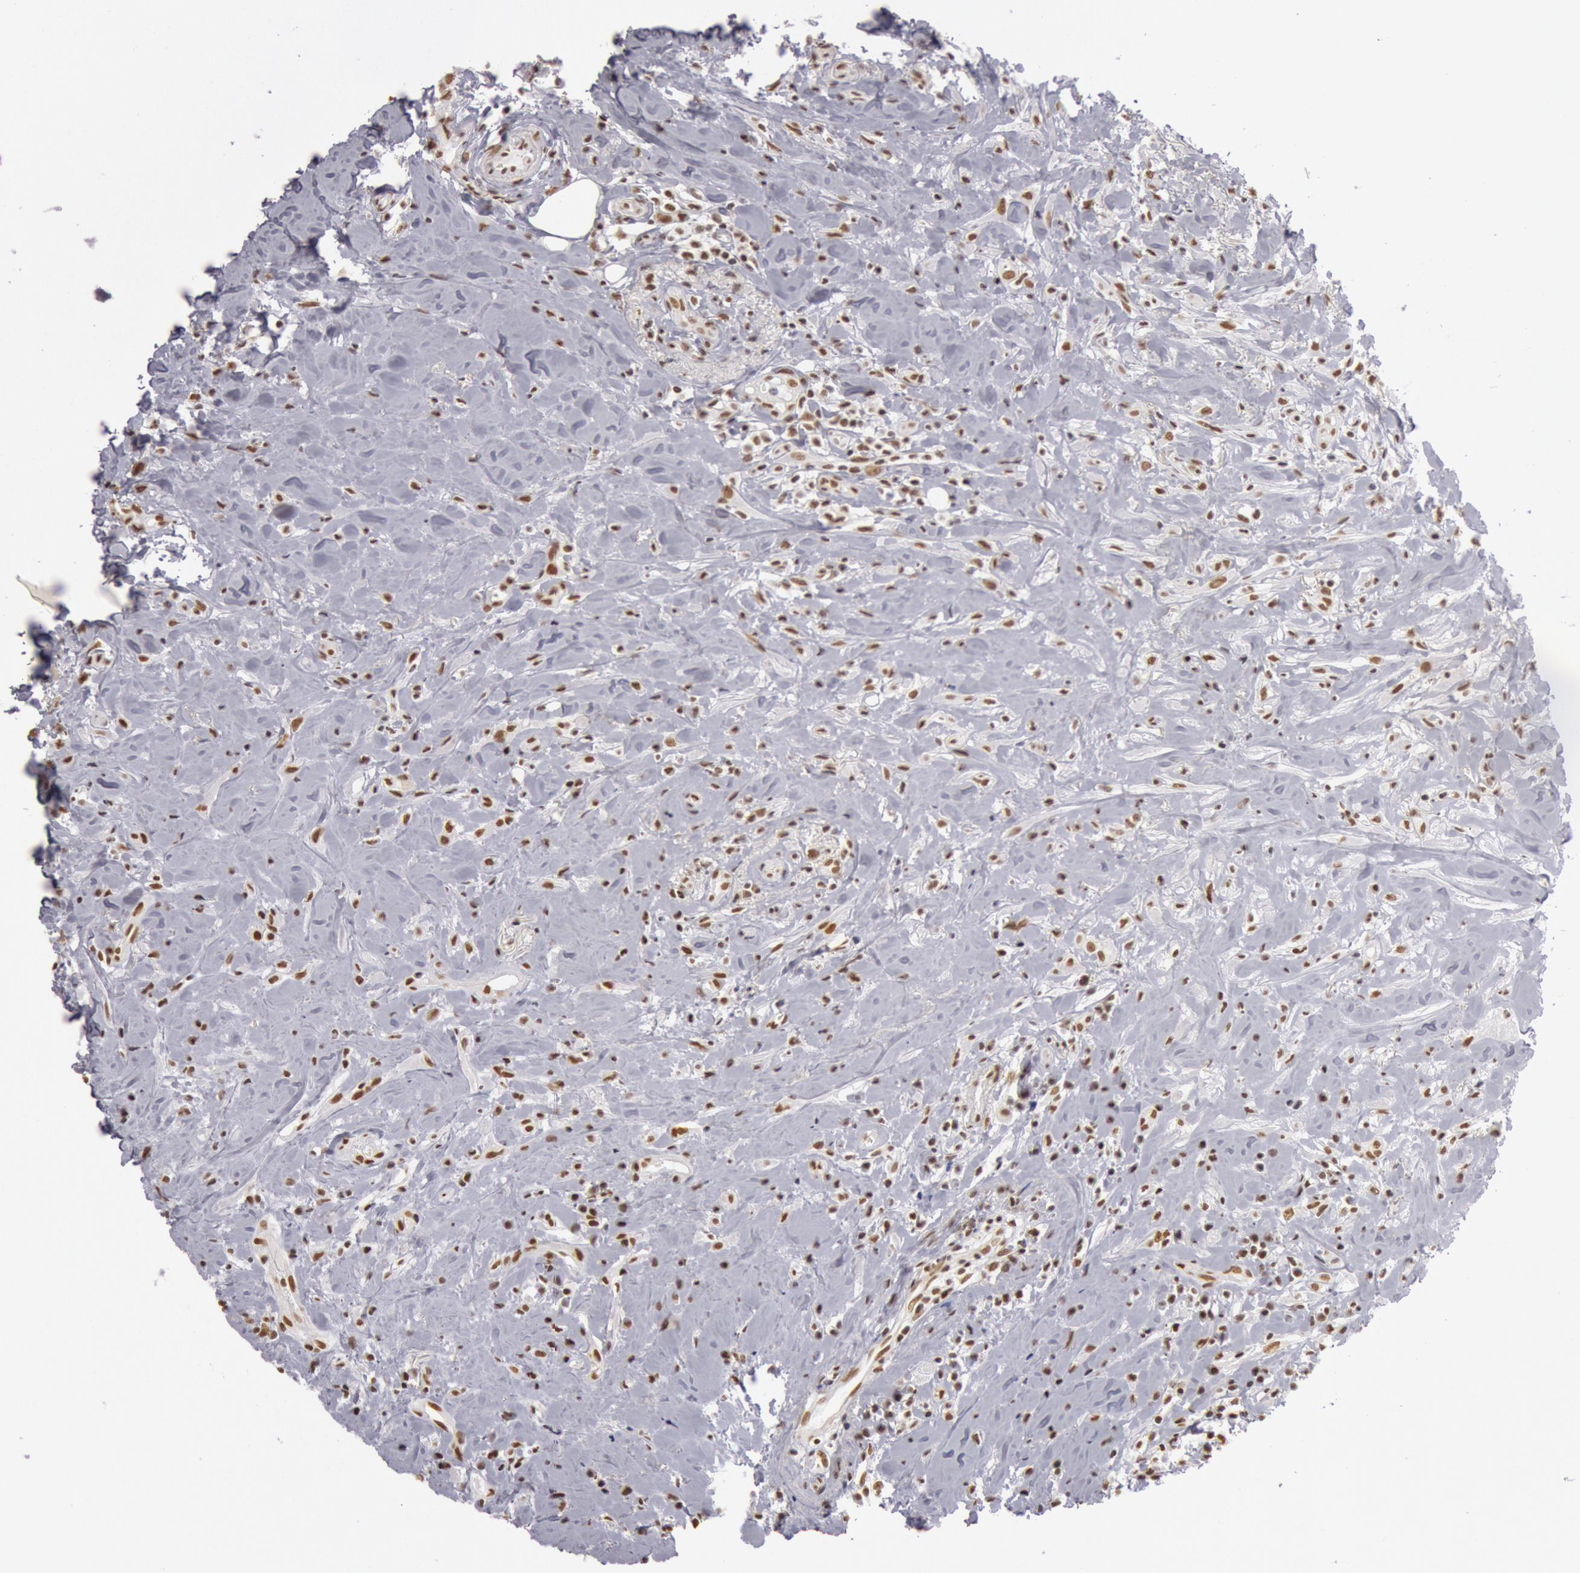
{"staining": {"intensity": "moderate", "quantity": "25%-75%", "location": "nuclear"}, "tissue": "head and neck cancer", "cell_type": "Tumor cells", "image_type": "cancer", "snomed": [{"axis": "morphology", "description": "Squamous cell carcinoma, NOS"}, {"axis": "topography", "description": "Oral tissue"}, {"axis": "topography", "description": "Head-Neck"}], "caption": "The histopathology image displays staining of head and neck cancer (squamous cell carcinoma), revealing moderate nuclear protein expression (brown color) within tumor cells.", "gene": "ESS2", "patient": {"sex": "female", "age": 82}}